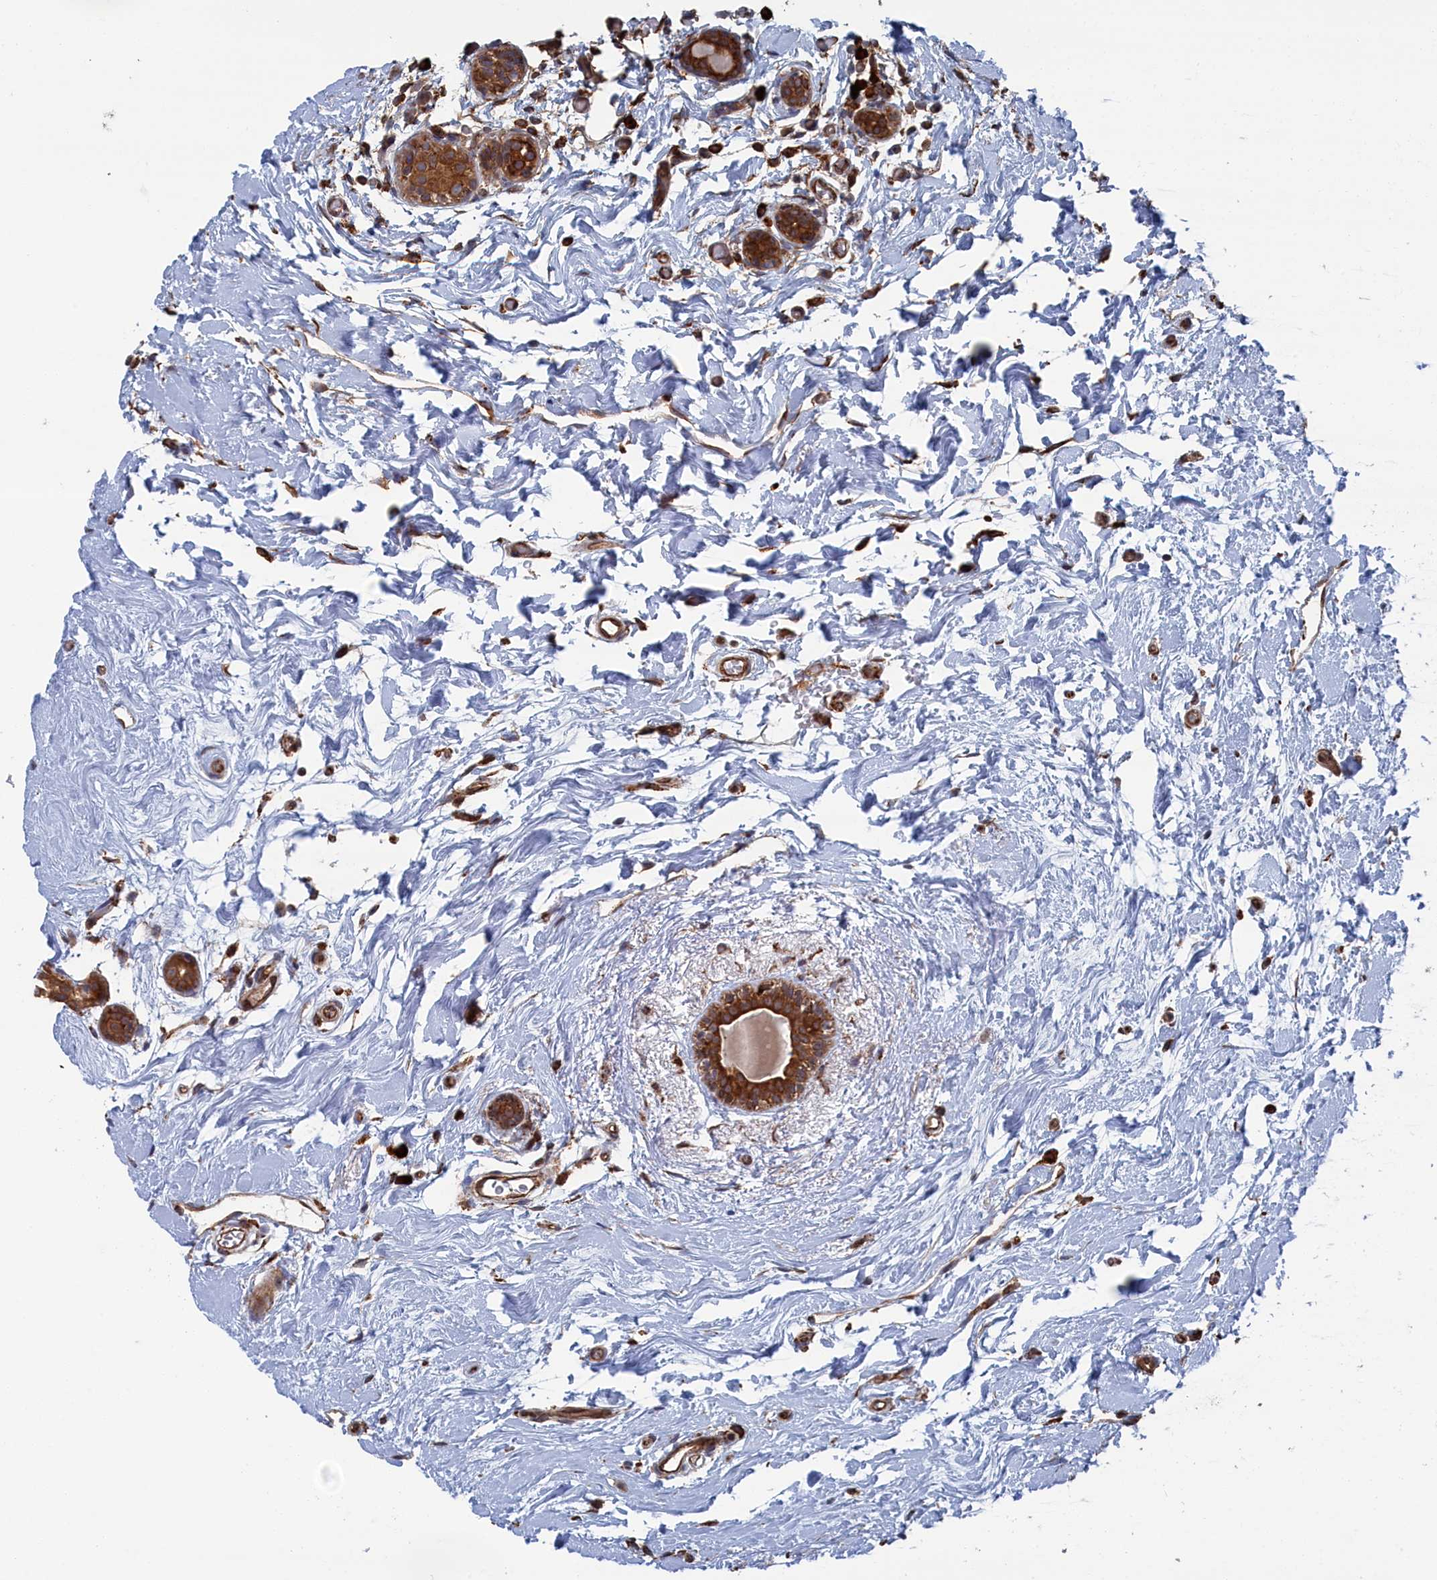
{"staining": {"intensity": "moderate", "quantity": ">75%", "location": "cytoplasmic/membranous"}, "tissue": "breast cancer", "cell_type": "Tumor cells", "image_type": "cancer", "snomed": [{"axis": "morphology", "description": "Normal tissue, NOS"}, {"axis": "morphology", "description": "Duct carcinoma"}, {"axis": "topography", "description": "Breast"}], "caption": "Invasive ductal carcinoma (breast) stained with immunohistochemistry shows moderate cytoplasmic/membranous staining in approximately >75% of tumor cells.", "gene": "BPIFB6", "patient": {"sex": "female", "age": 62}}